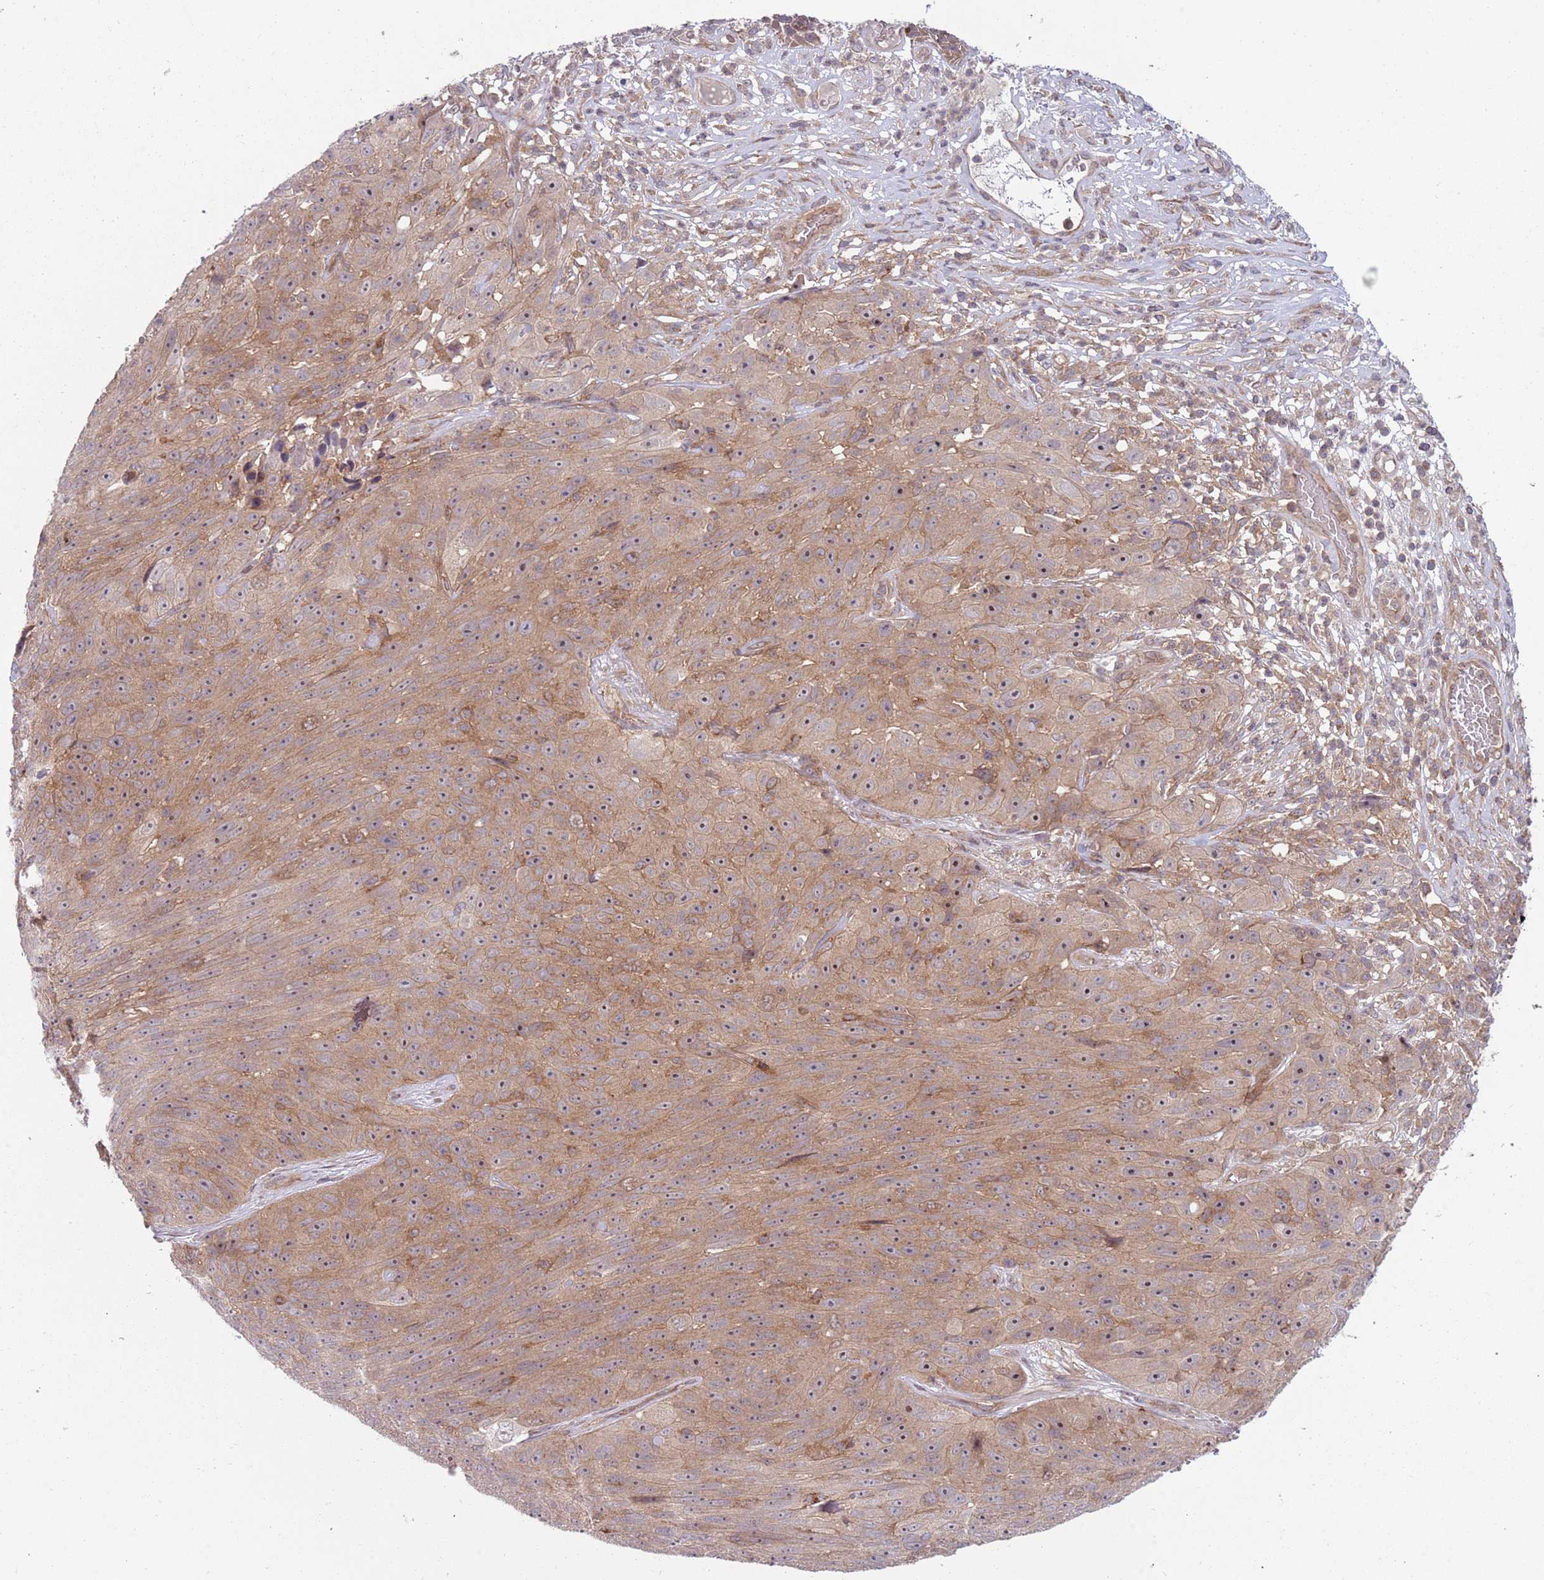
{"staining": {"intensity": "moderate", "quantity": ">75%", "location": "cytoplasmic/membranous,nuclear"}, "tissue": "skin cancer", "cell_type": "Tumor cells", "image_type": "cancer", "snomed": [{"axis": "morphology", "description": "Squamous cell carcinoma, NOS"}, {"axis": "topography", "description": "Skin"}], "caption": "Human squamous cell carcinoma (skin) stained for a protein (brown) exhibits moderate cytoplasmic/membranous and nuclear positive expression in approximately >75% of tumor cells.", "gene": "GGA1", "patient": {"sex": "female", "age": 87}}